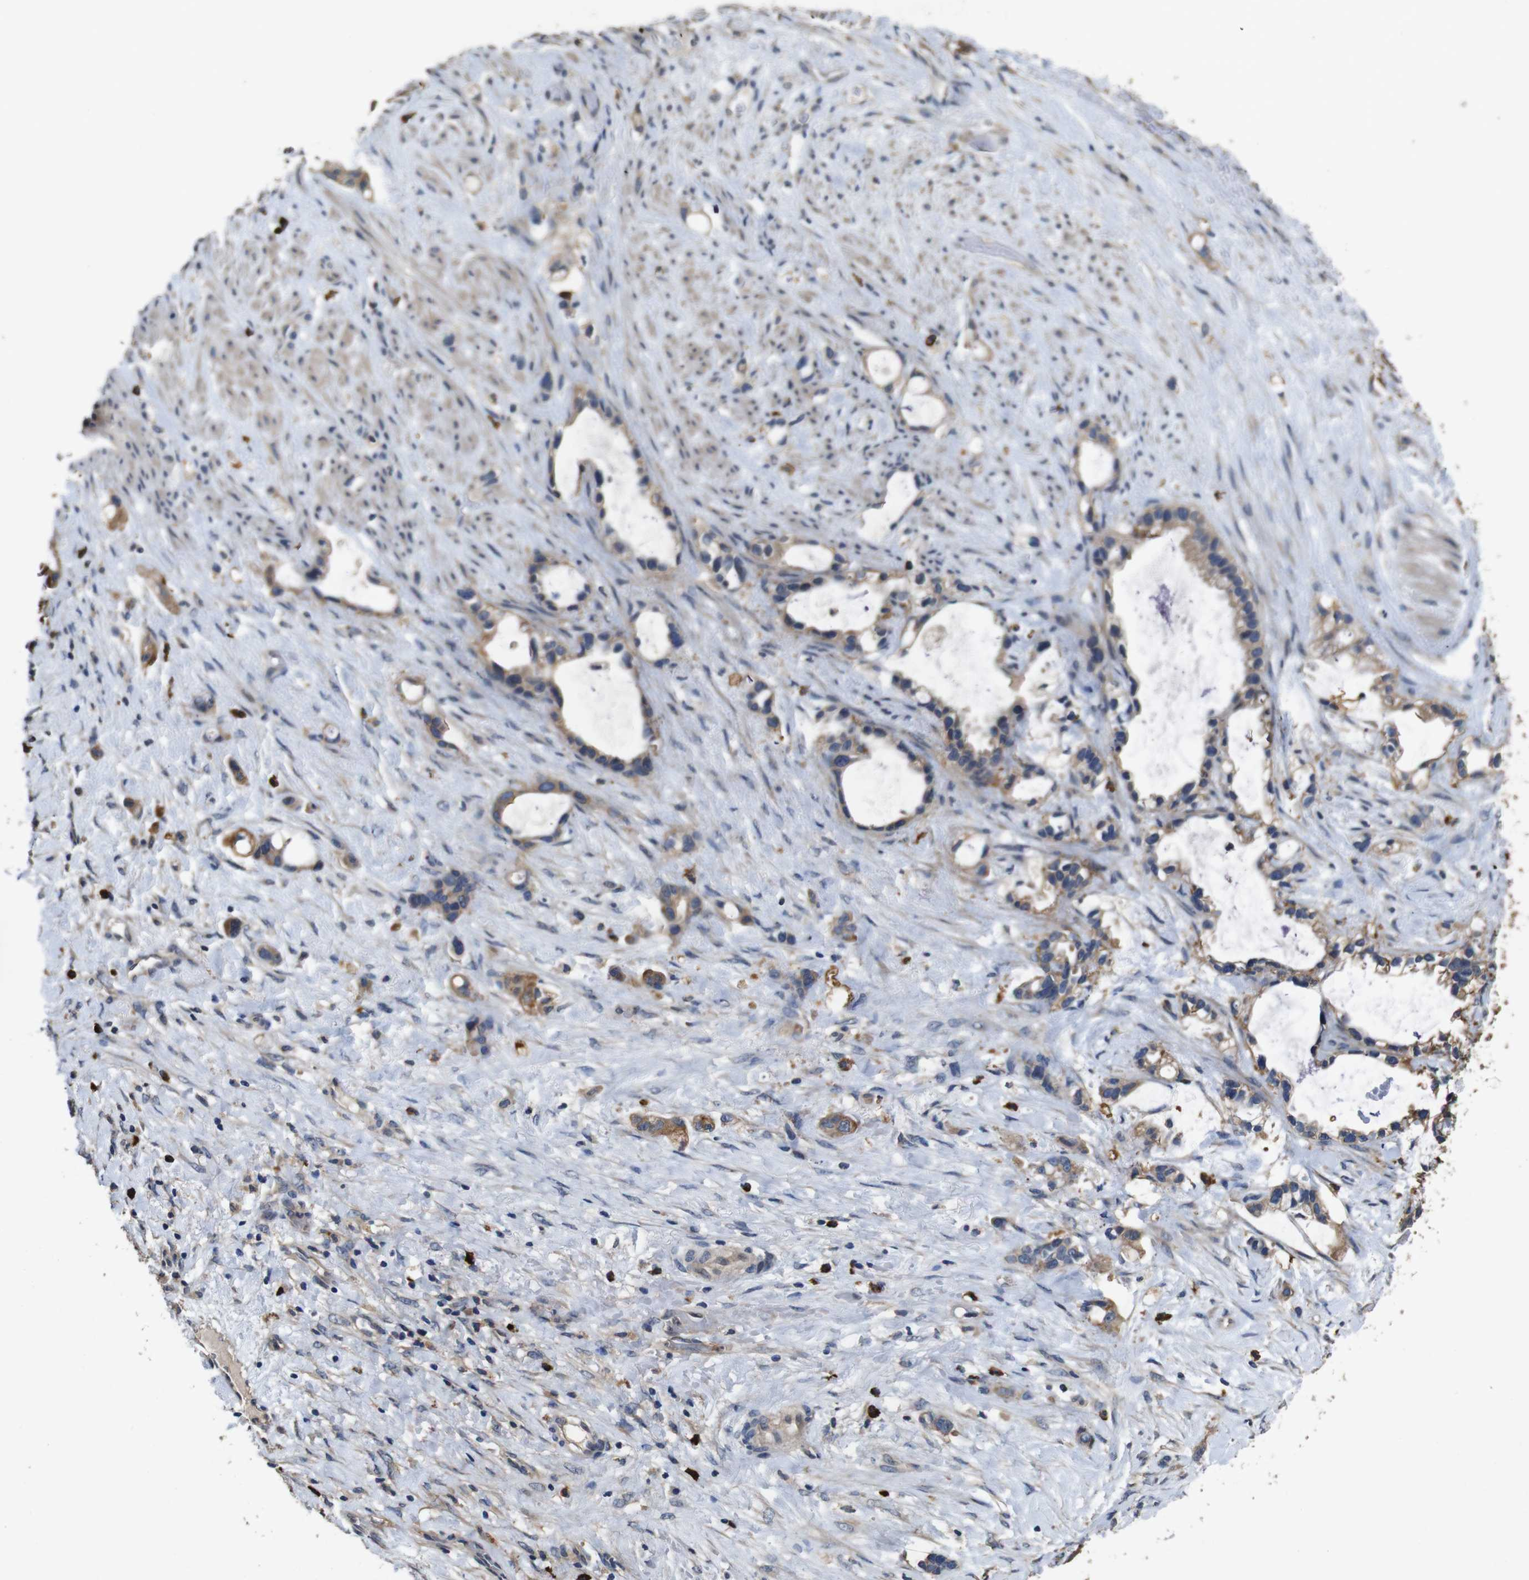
{"staining": {"intensity": "moderate", "quantity": ">75%", "location": "cytoplasmic/membranous"}, "tissue": "liver cancer", "cell_type": "Tumor cells", "image_type": "cancer", "snomed": [{"axis": "morphology", "description": "Cholangiocarcinoma"}, {"axis": "topography", "description": "Liver"}], "caption": "The photomicrograph reveals a brown stain indicating the presence of a protein in the cytoplasmic/membranous of tumor cells in liver cholangiocarcinoma. The protein of interest is stained brown, and the nuclei are stained in blue (DAB (3,3'-diaminobenzidine) IHC with brightfield microscopy, high magnification).", "gene": "GLIPR1", "patient": {"sex": "female", "age": 65}}